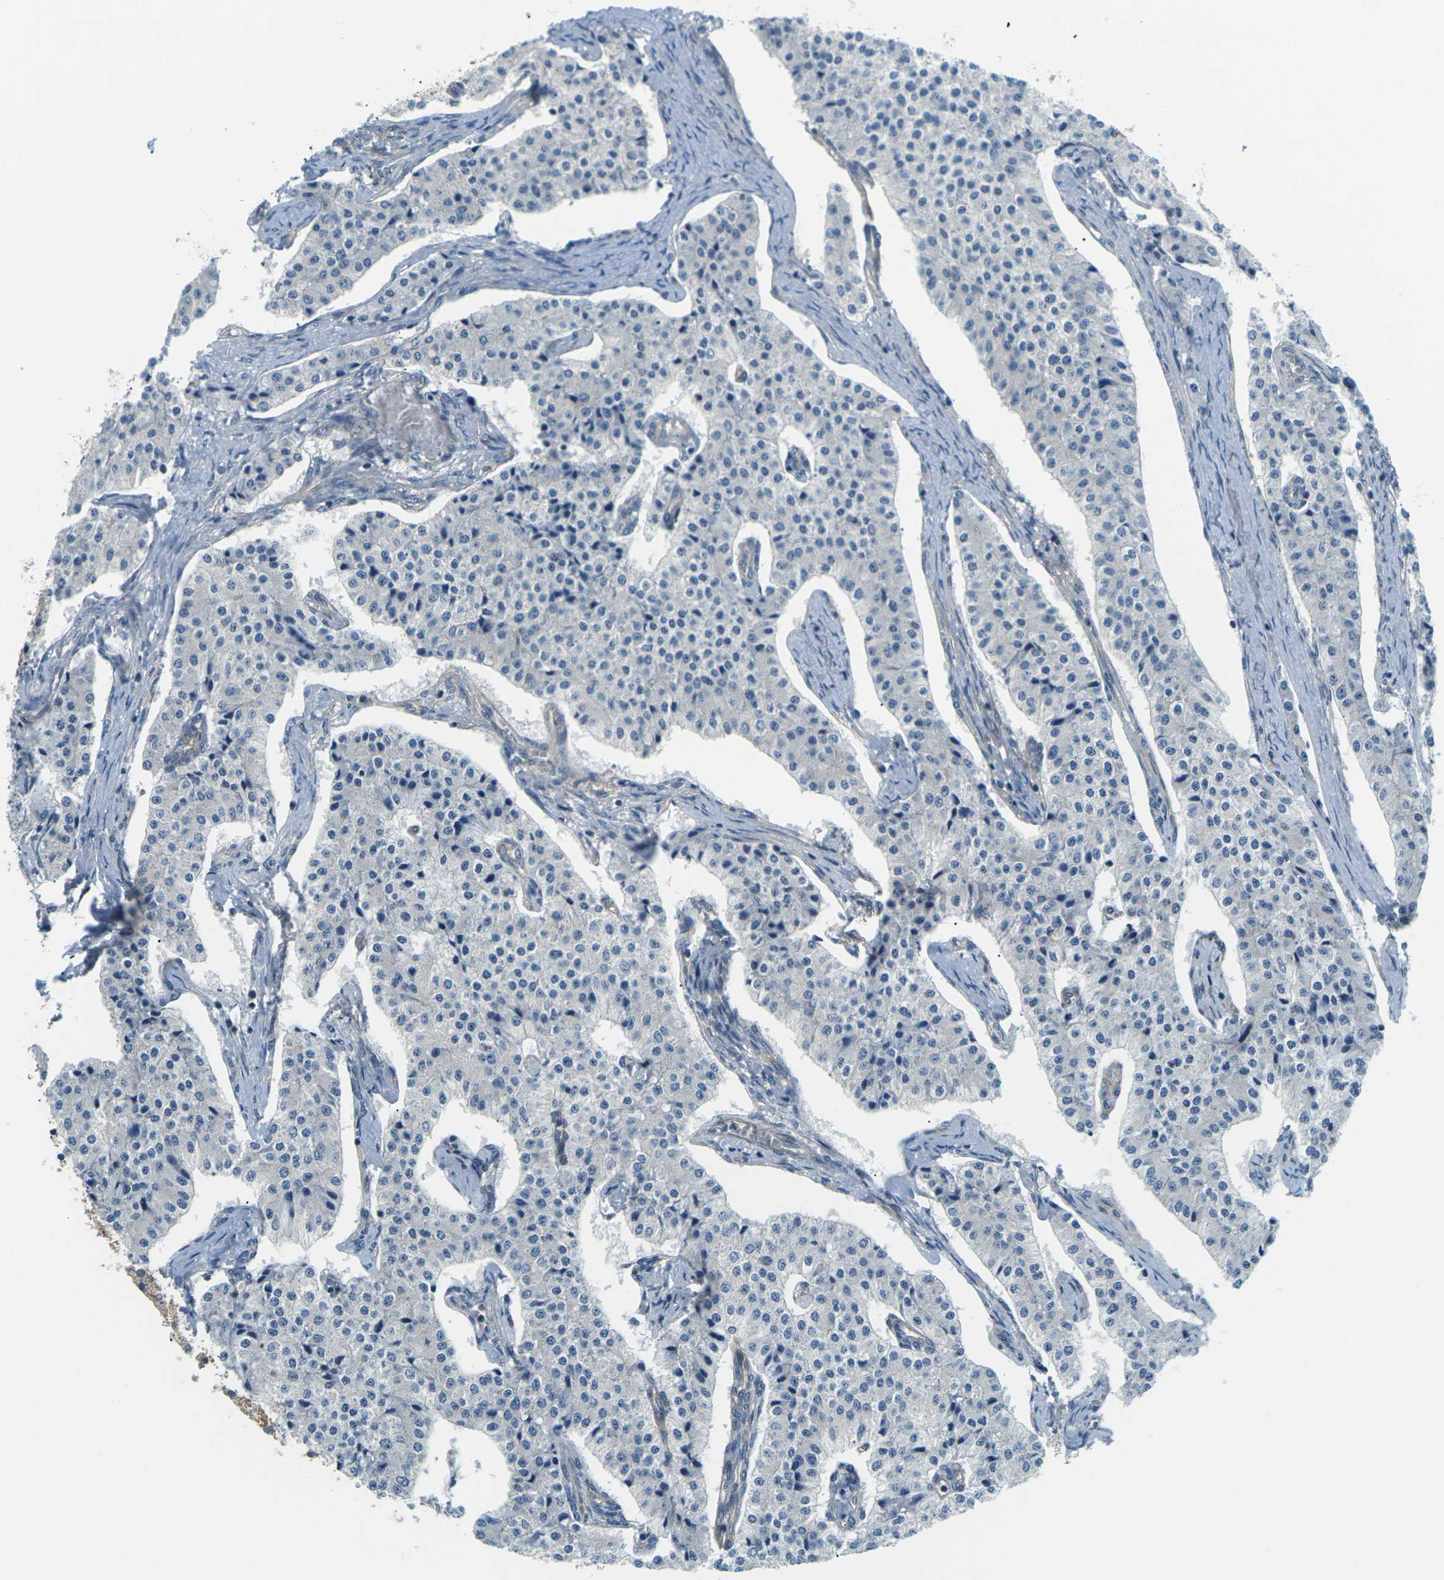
{"staining": {"intensity": "negative", "quantity": "none", "location": "none"}, "tissue": "carcinoid", "cell_type": "Tumor cells", "image_type": "cancer", "snomed": [{"axis": "morphology", "description": "Carcinoid, malignant, NOS"}, {"axis": "topography", "description": "Colon"}], "caption": "IHC histopathology image of malignant carcinoid stained for a protein (brown), which reveals no staining in tumor cells.", "gene": "SLC13A3", "patient": {"sex": "female", "age": 52}}